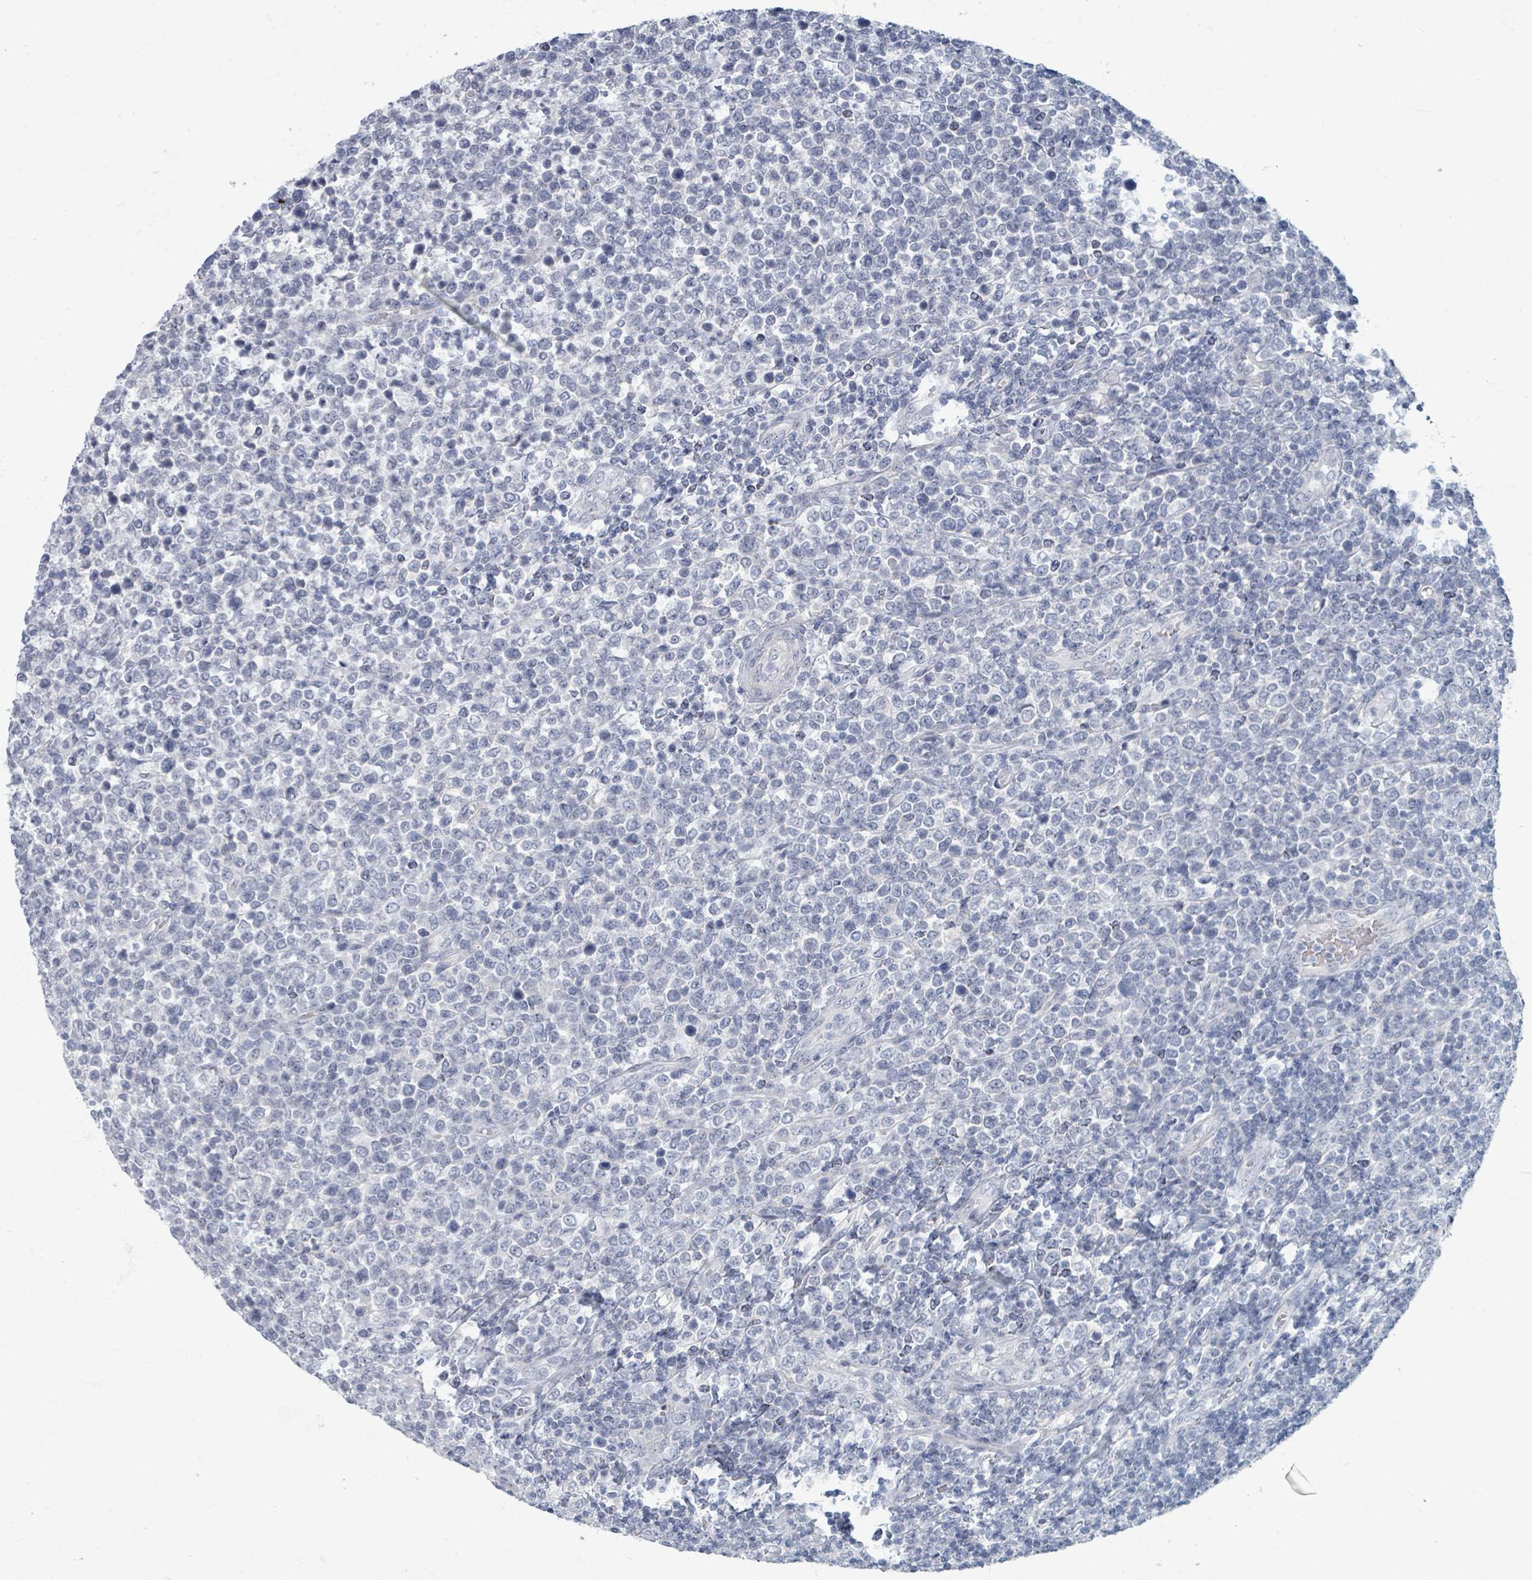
{"staining": {"intensity": "negative", "quantity": "none", "location": "none"}, "tissue": "lymphoma", "cell_type": "Tumor cells", "image_type": "cancer", "snomed": [{"axis": "morphology", "description": "Malignant lymphoma, non-Hodgkin's type, High grade"}, {"axis": "topography", "description": "Soft tissue"}], "caption": "This is an IHC micrograph of human lymphoma. There is no staining in tumor cells.", "gene": "WNT11", "patient": {"sex": "female", "age": 56}}